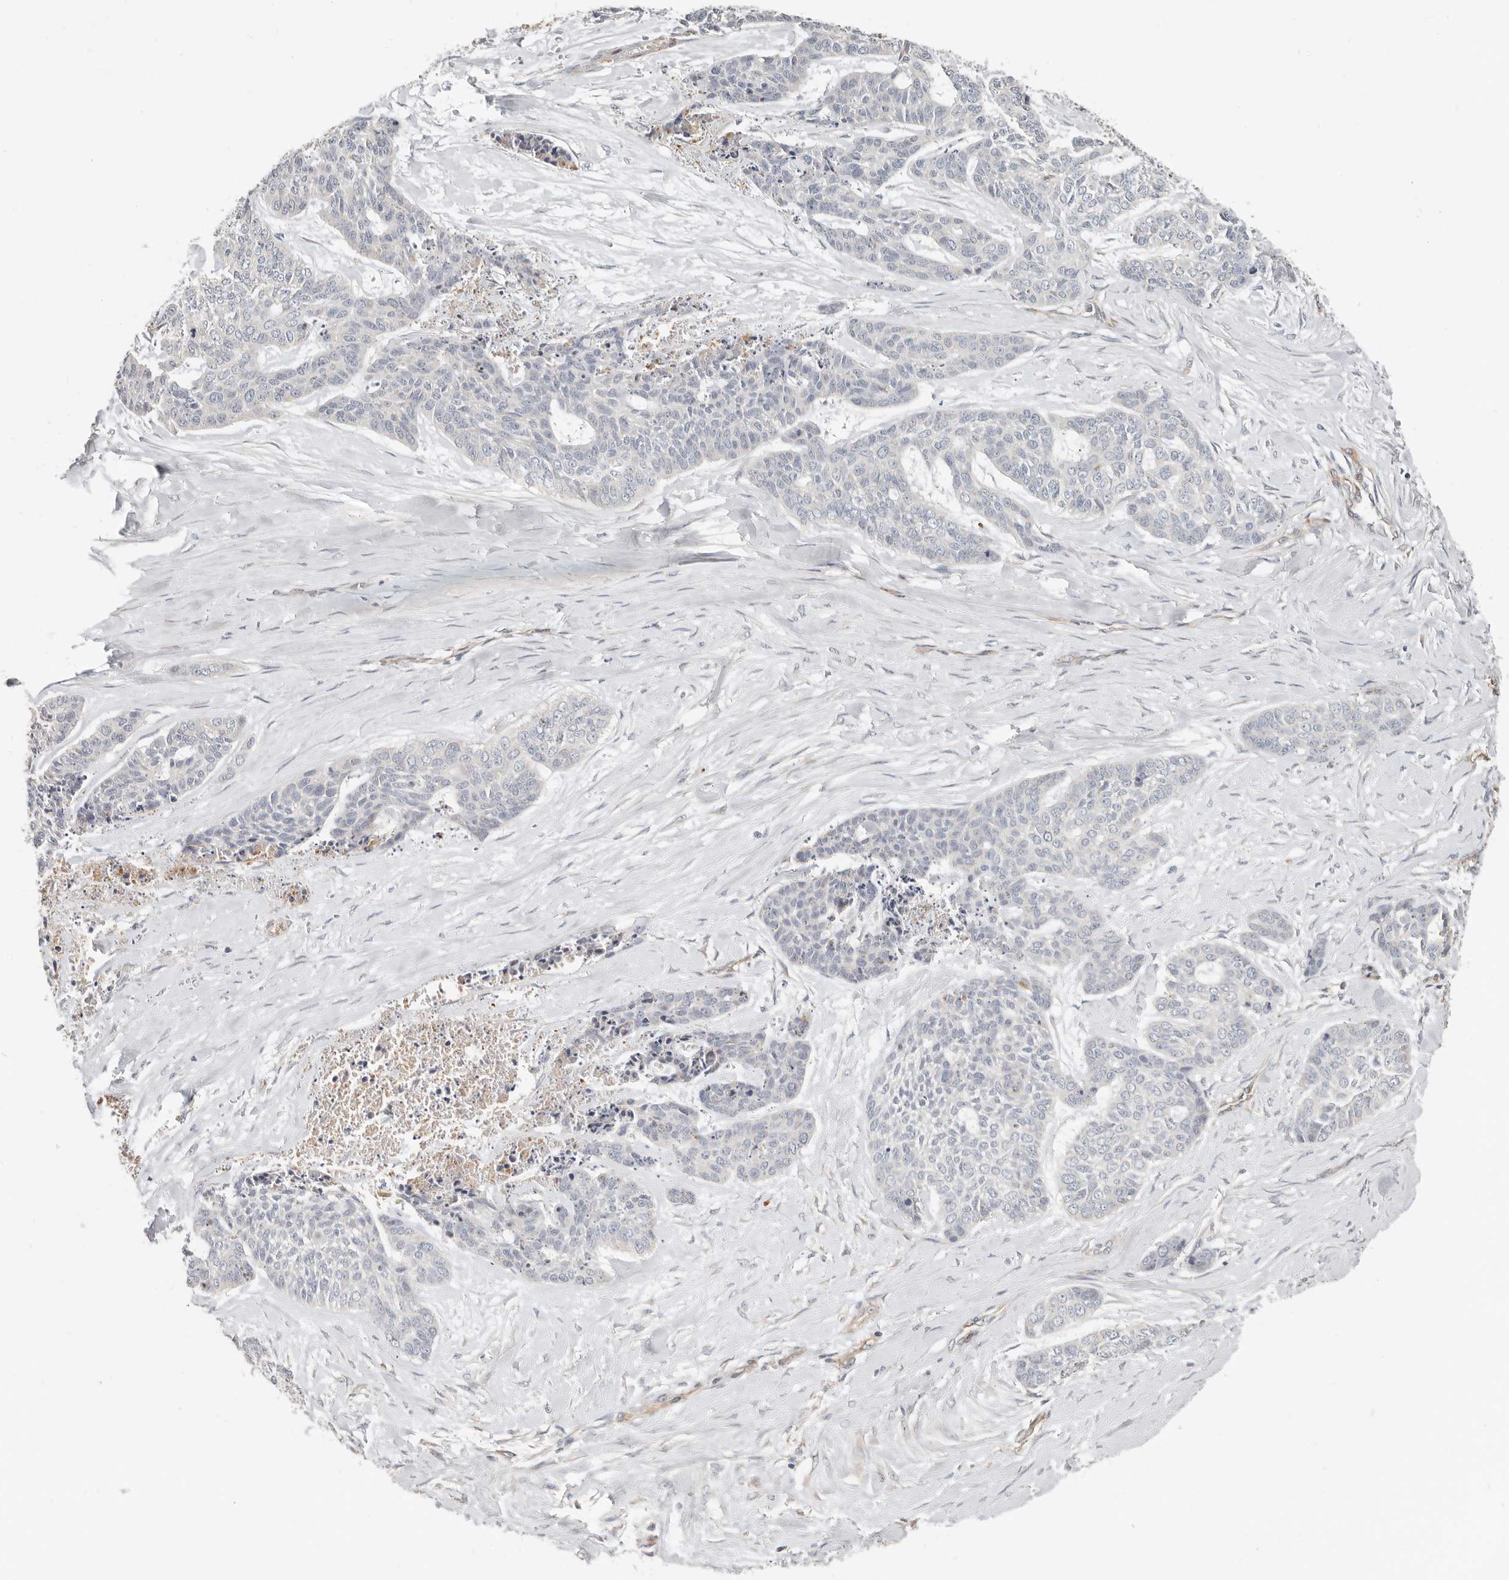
{"staining": {"intensity": "negative", "quantity": "none", "location": "none"}, "tissue": "skin cancer", "cell_type": "Tumor cells", "image_type": "cancer", "snomed": [{"axis": "morphology", "description": "Basal cell carcinoma"}, {"axis": "topography", "description": "Skin"}], "caption": "IHC photomicrograph of neoplastic tissue: human basal cell carcinoma (skin) stained with DAB displays no significant protein staining in tumor cells.", "gene": "SPRING1", "patient": {"sex": "female", "age": 64}}